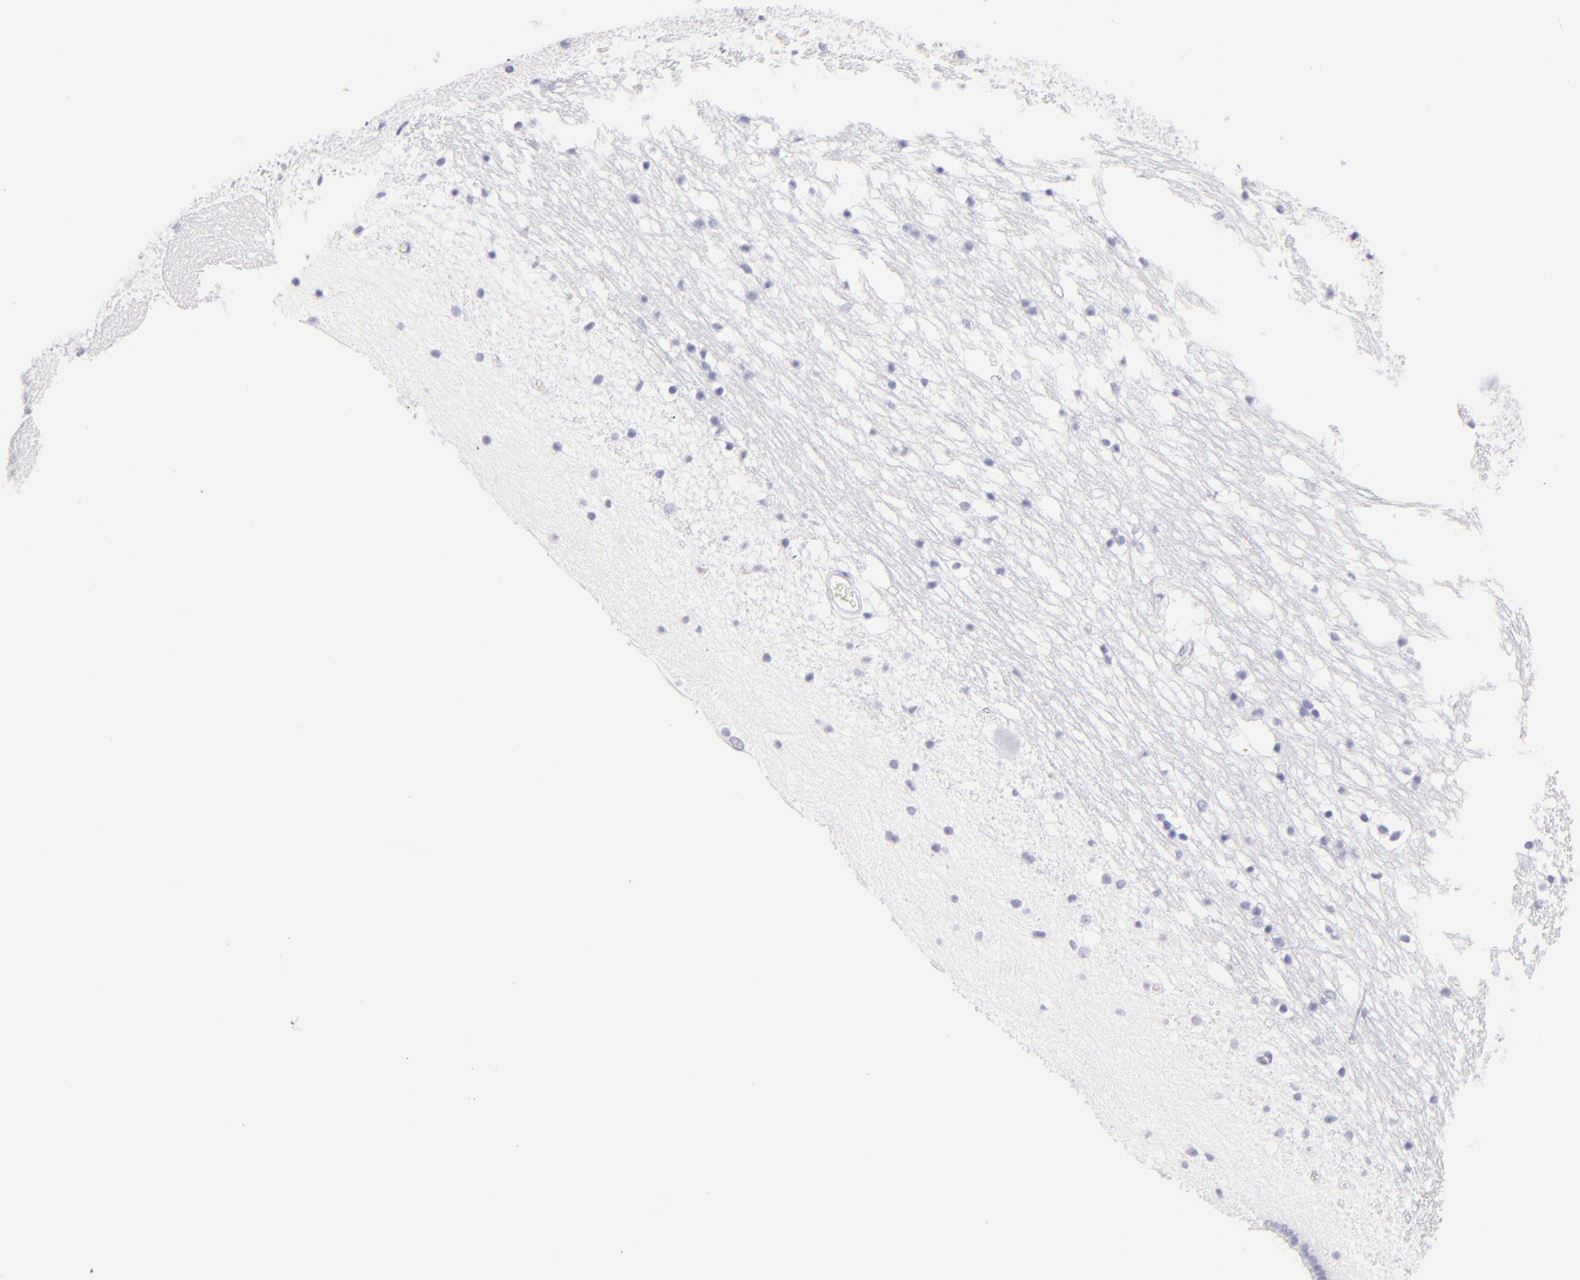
{"staining": {"intensity": "negative", "quantity": "none", "location": "none"}, "tissue": "caudate", "cell_type": "Glial cells", "image_type": "normal", "snomed": [{"axis": "morphology", "description": "Normal tissue, NOS"}, {"axis": "topography", "description": "Lateral ventricle wall"}], "caption": "There is no significant staining in glial cells of caudate.", "gene": "SDC1", "patient": {"sex": "male", "age": 45}}